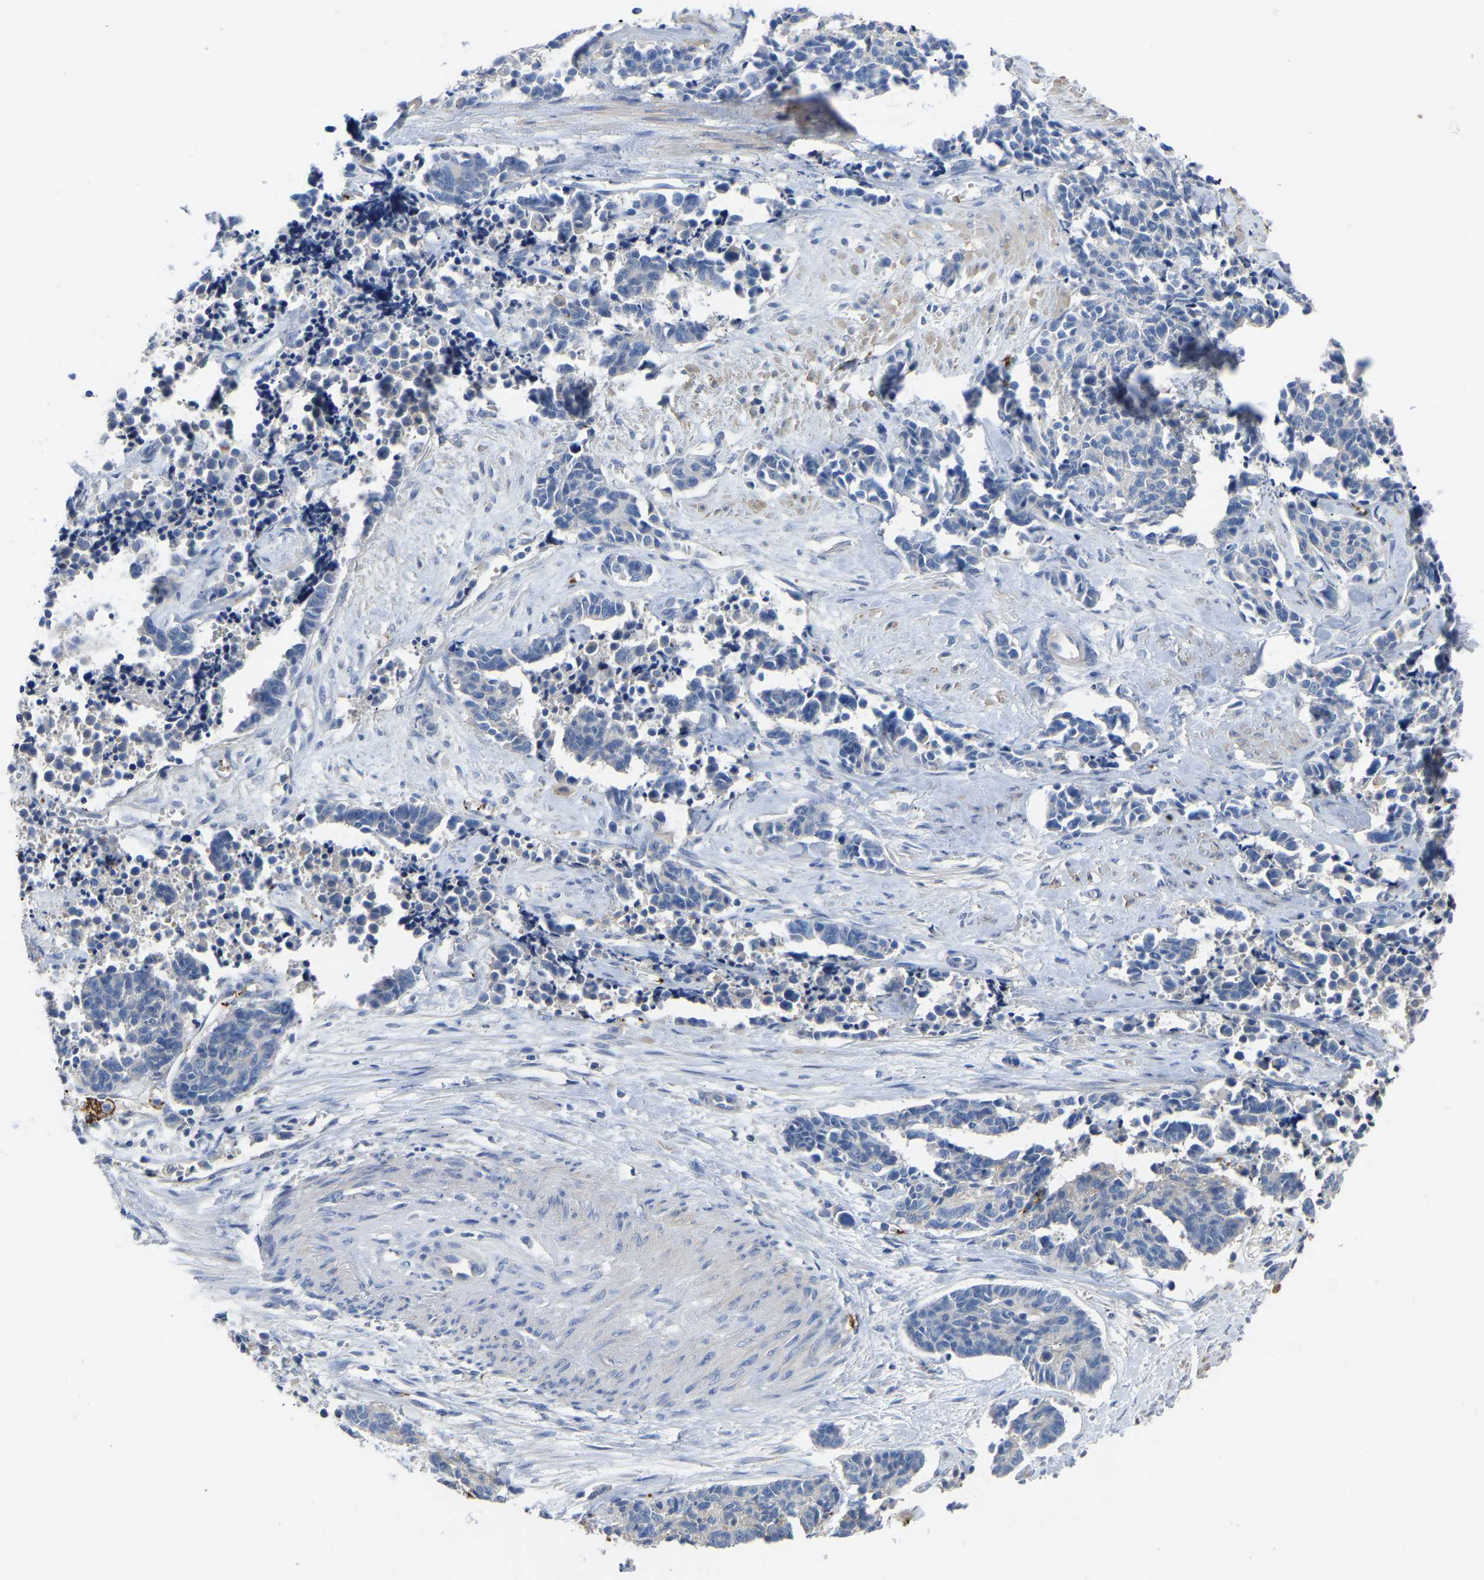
{"staining": {"intensity": "negative", "quantity": "none", "location": "none"}, "tissue": "cervical cancer", "cell_type": "Tumor cells", "image_type": "cancer", "snomed": [{"axis": "morphology", "description": "Squamous cell carcinoma, NOS"}, {"axis": "topography", "description": "Cervix"}], "caption": "Immunohistochemistry of human cervical cancer reveals no expression in tumor cells. Brightfield microscopy of immunohistochemistry stained with DAB (brown) and hematoxylin (blue), captured at high magnification.", "gene": "ZNF449", "patient": {"sex": "female", "age": 35}}